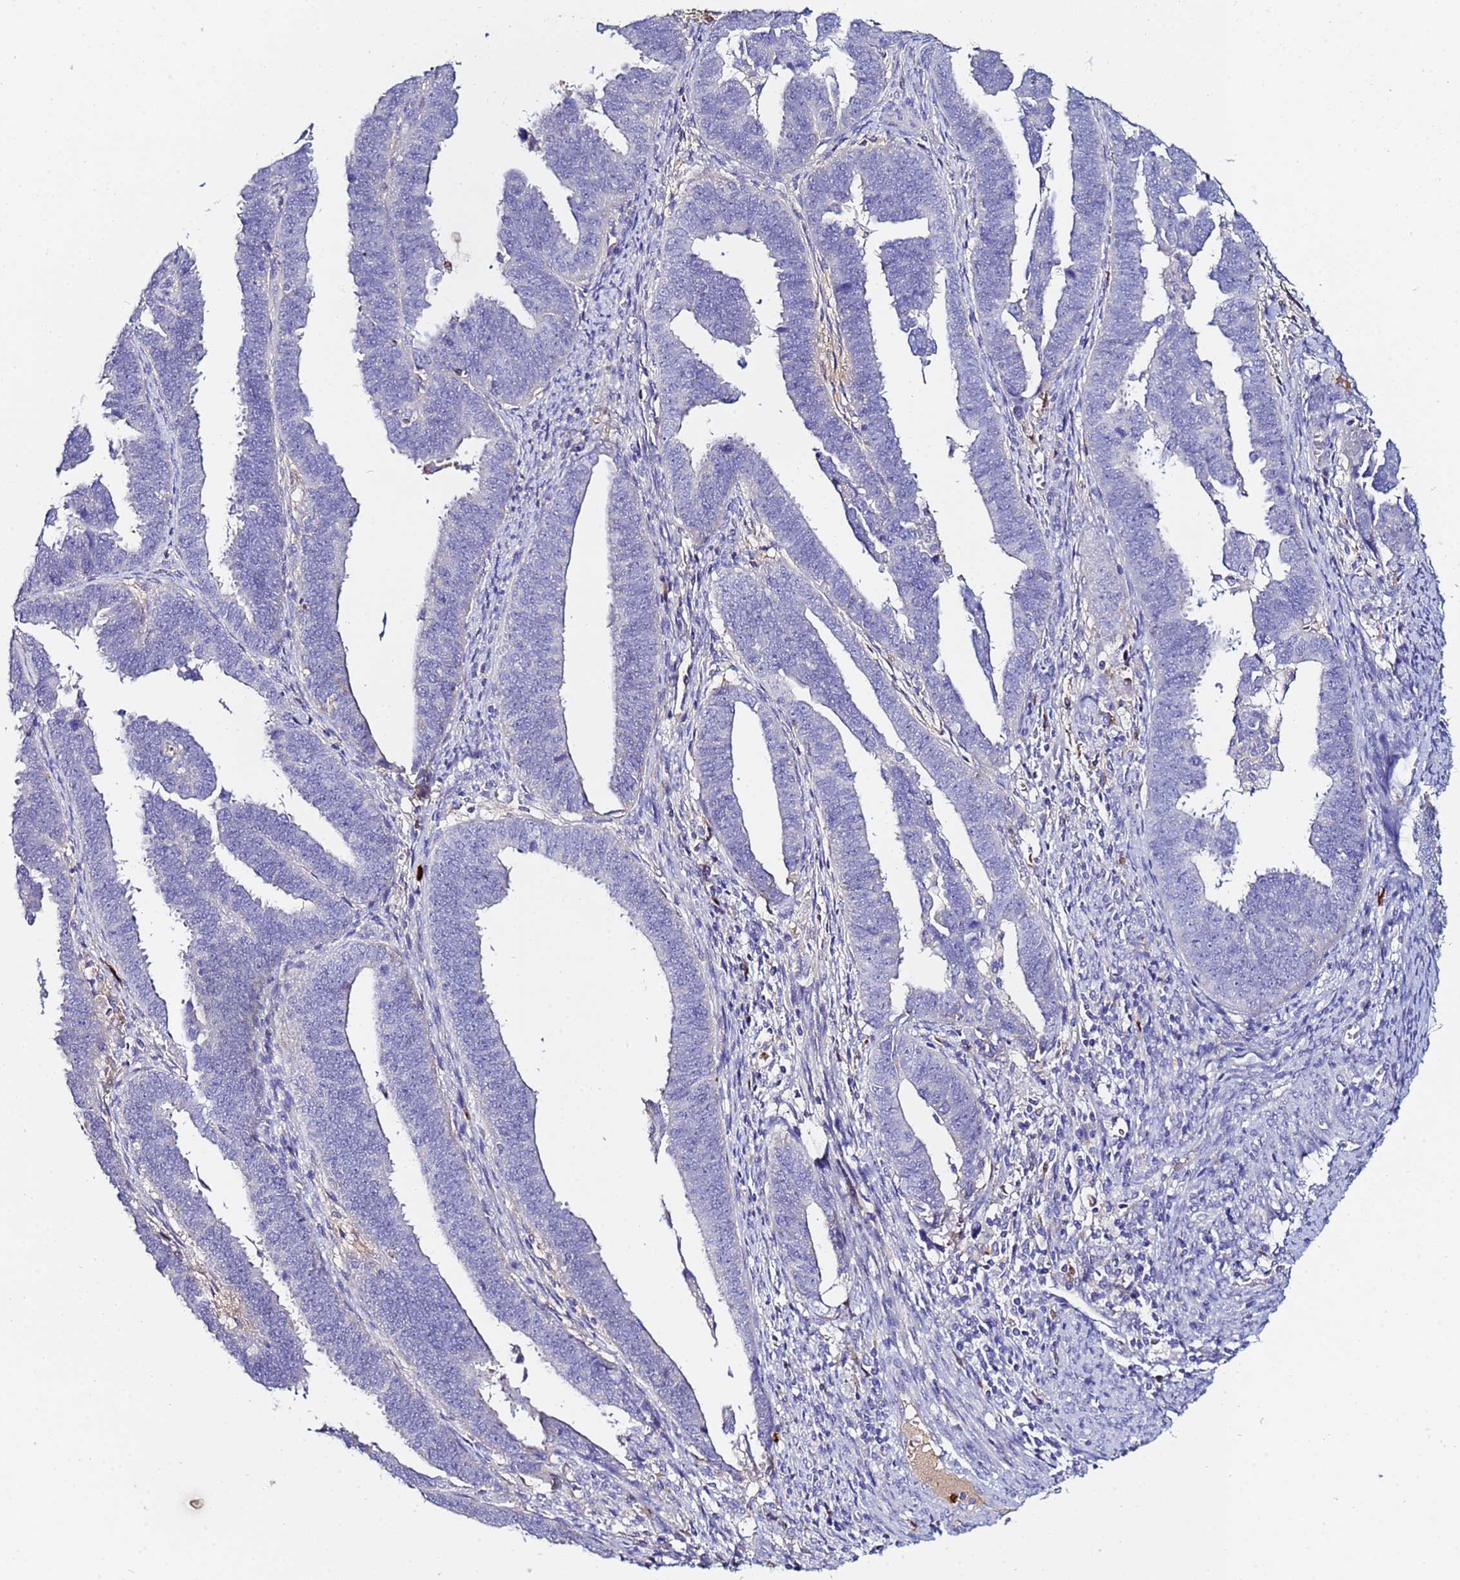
{"staining": {"intensity": "negative", "quantity": "none", "location": "none"}, "tissue": "endometrial cancer", "cell_type": "Tumor cells", "image_type": "cancer", "snomed": [{"axis": "morphology", "description": "Adenocarcinoma, NOS"}, {"axis": "topography", "description": "Endometrium"}], "caption": "High magnification brightfield microscopy of endometrial cancer (adenocarcinoma) stained with DAB (3,3'-diaminobenzidine) (brown) and counterstained with hematoxylin (blue): tumor cells show no significant expression. (Brightfield microscopy of DAB IHC at high magnification).", "gene": "TUBAL3", "patient": {"sex": "female", "age": 75}}